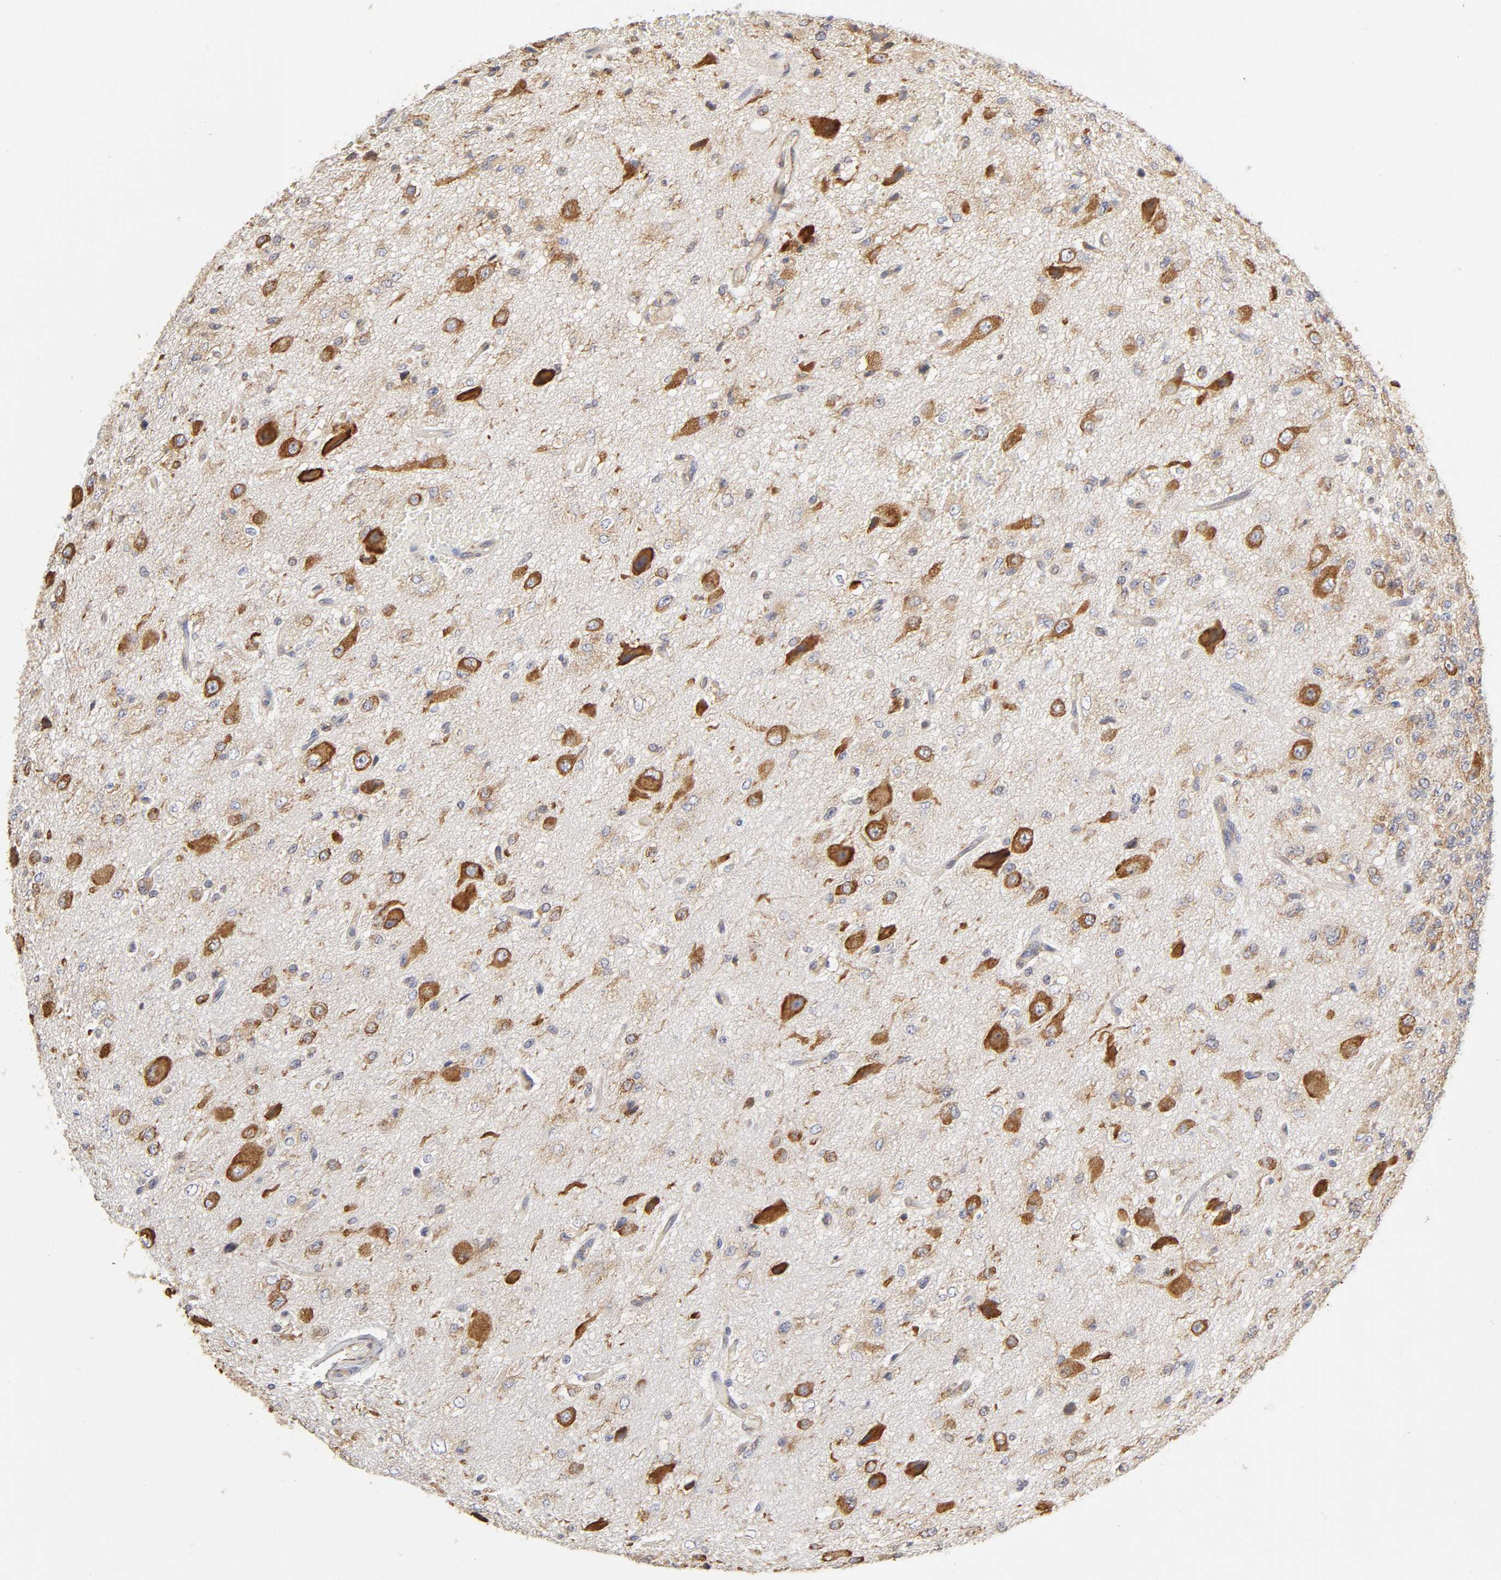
{"staining": {"intensity": "moderate", "quantity": ">75%", "location": "cytoplasmic/membranous"}, "tissue": "glioma", "cell_type": "Tumor cells", "image_type": "cancer", "snomed": [{"axis": "morphology", "description": "Glioma, malignant, High grade"}, {"axis": "topography", "description": "pancreas cauda"}], "caption": "The immunohistochemical stain labels moderate cytoplasmic/membranous expression in tumor cells of glioma tissue.", "gene": "RPL14", "patient": {"sex": "male", "age": 60}}